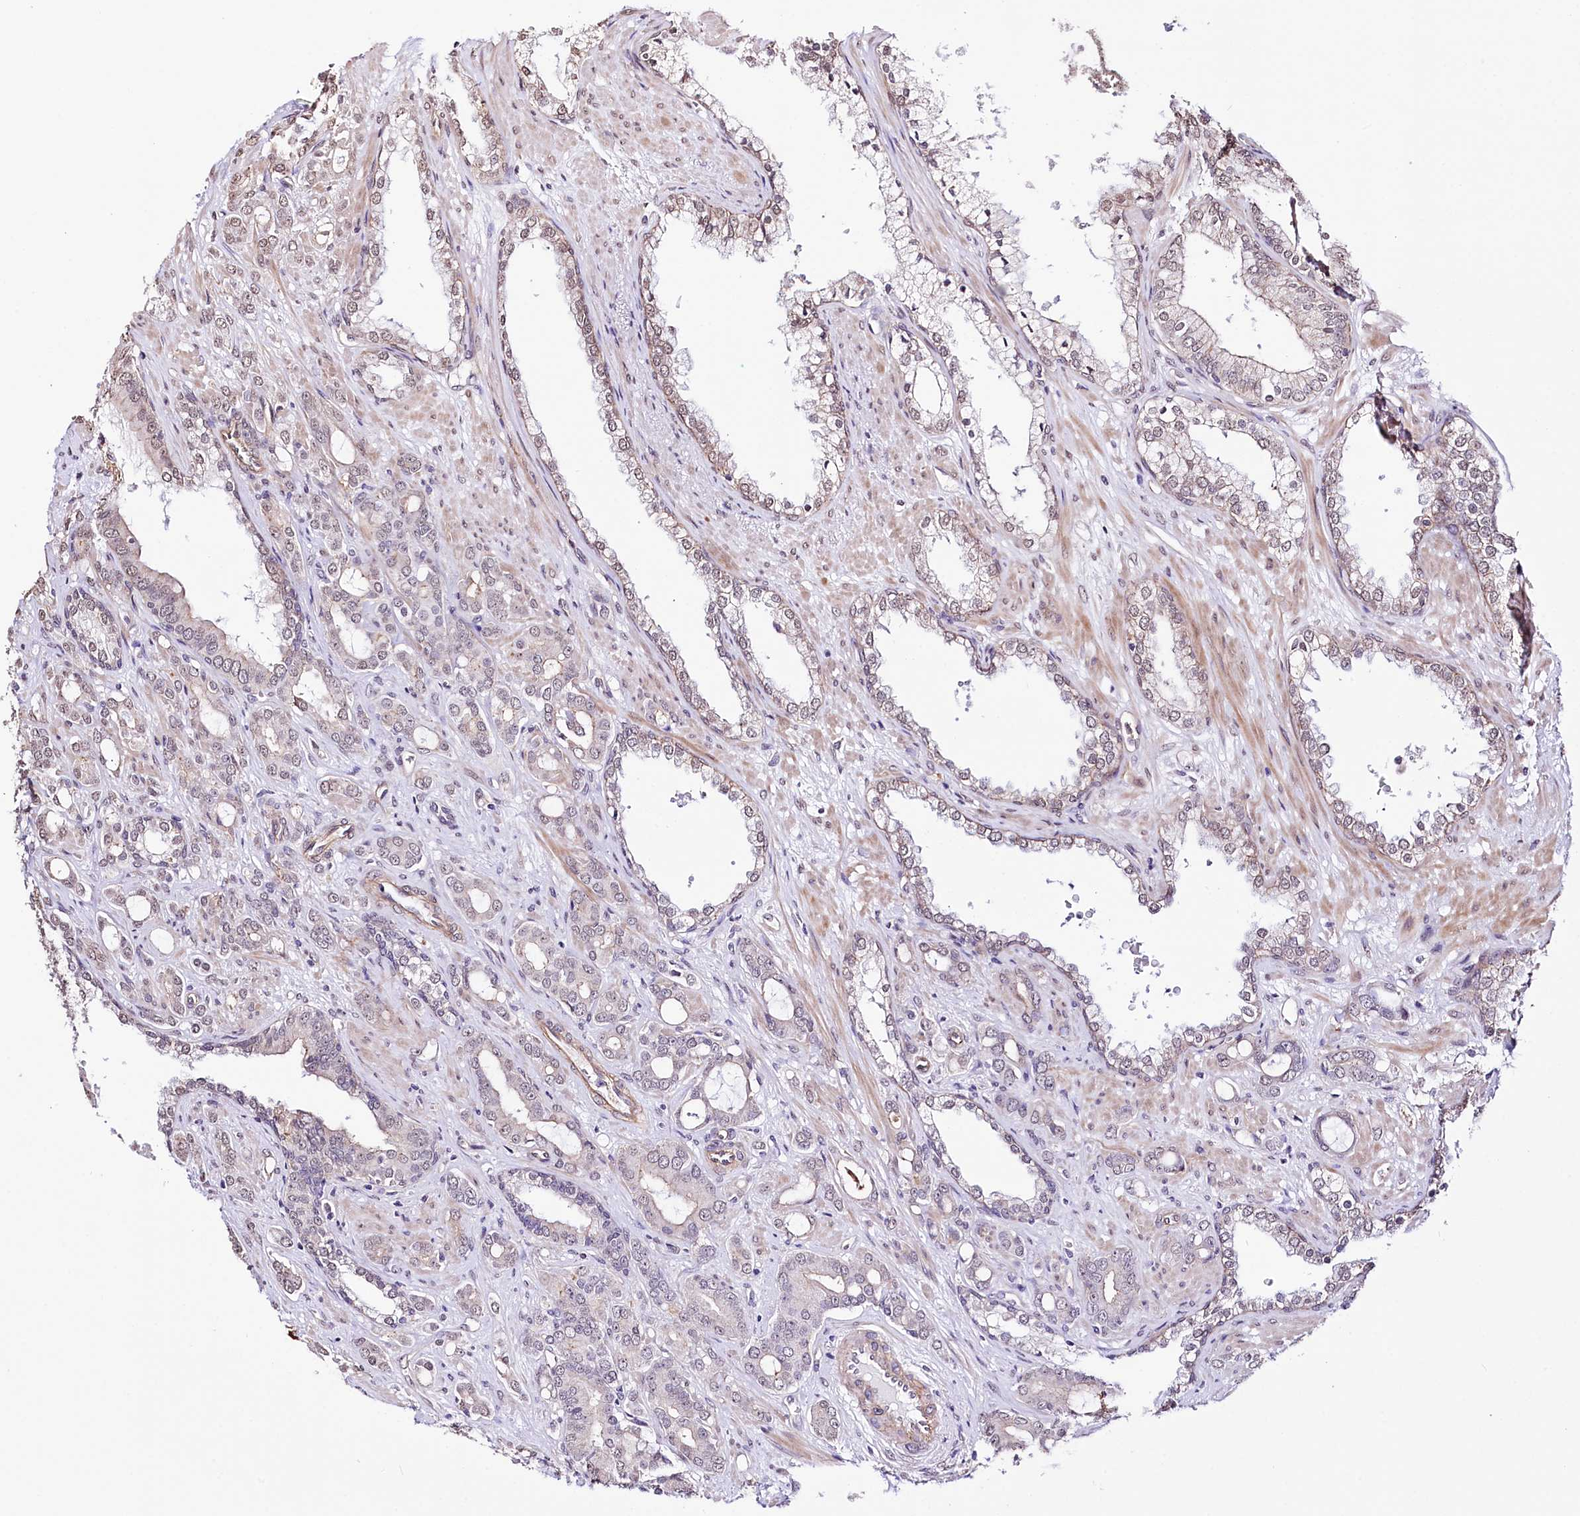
{"staining": {"intensity": "negative", "quantity": "none", "location": "none"}, "tissue": "prostate cancer", "cell_type": "Tumor cells", "image_type": "cancer", "snomed": [{"axis": "morphology", "description": "Adenocarcinoma, High grade"}, {"axis": "topography", "description": "Prostate"}], "caption": "Tumor cells show no significant expression in prostate high-grade adenocarcinoma.", "gene": "ST7", "patient": {"sex": "male", "age": 72}}